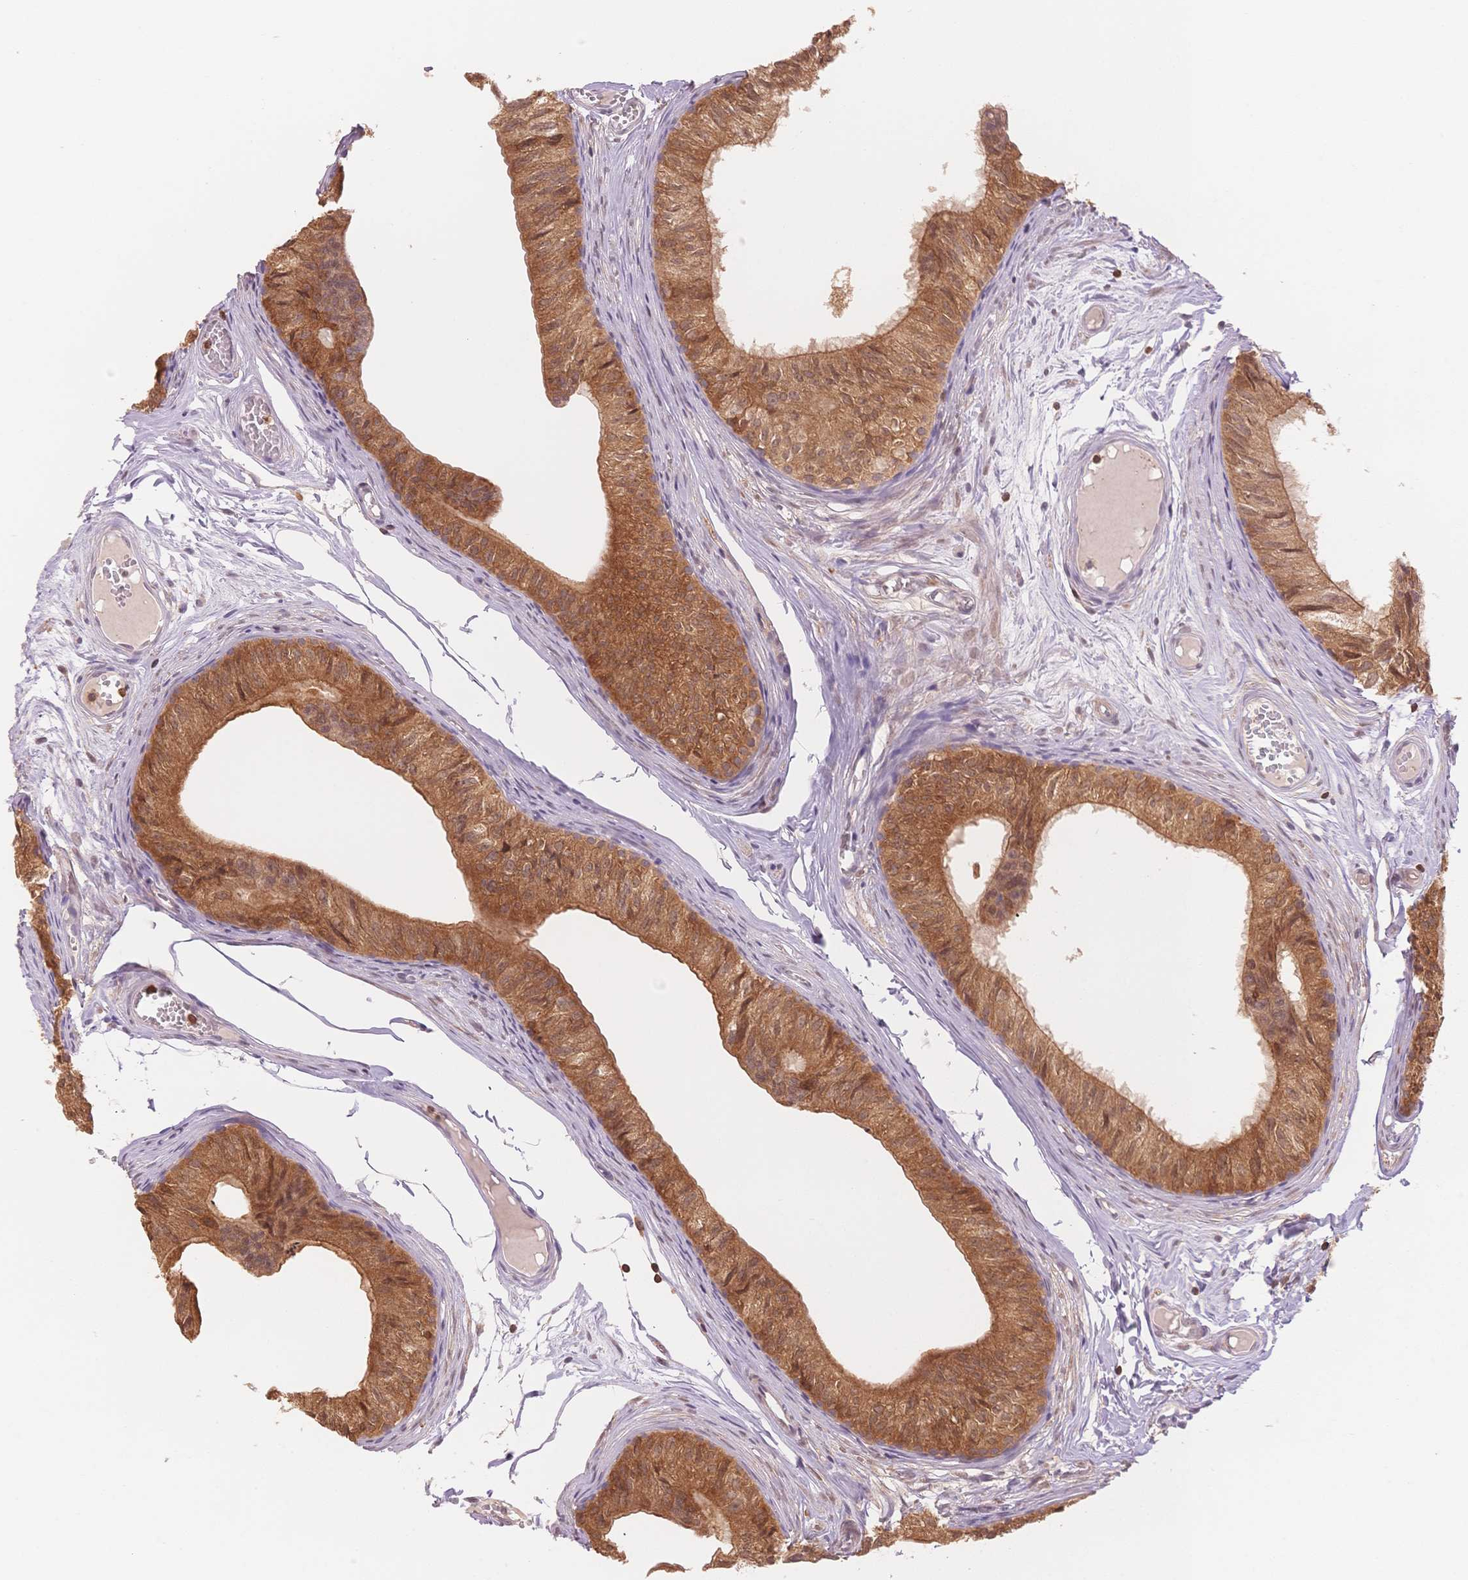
{"staining": {"intensity": "strong", "quantity": ">75%", "location": "cytoplasmic/membranous"}, "tissue": "epididymis", "cell_type": "Glandular cells", "image_type": "normal", "snomed": [{"axis": "morphology", "description": "Normal tissue, NOS"}, {"axis": "topography", "description": "Epididymis"}], "caption": "Benign epididymis exhibits strong cytoplasmic/membranous staining in approximately >75% of glandular cells, visualized by immunohistochemistry.", "gene": "STK39", "patient": {"sex": "male", "age": 25}}